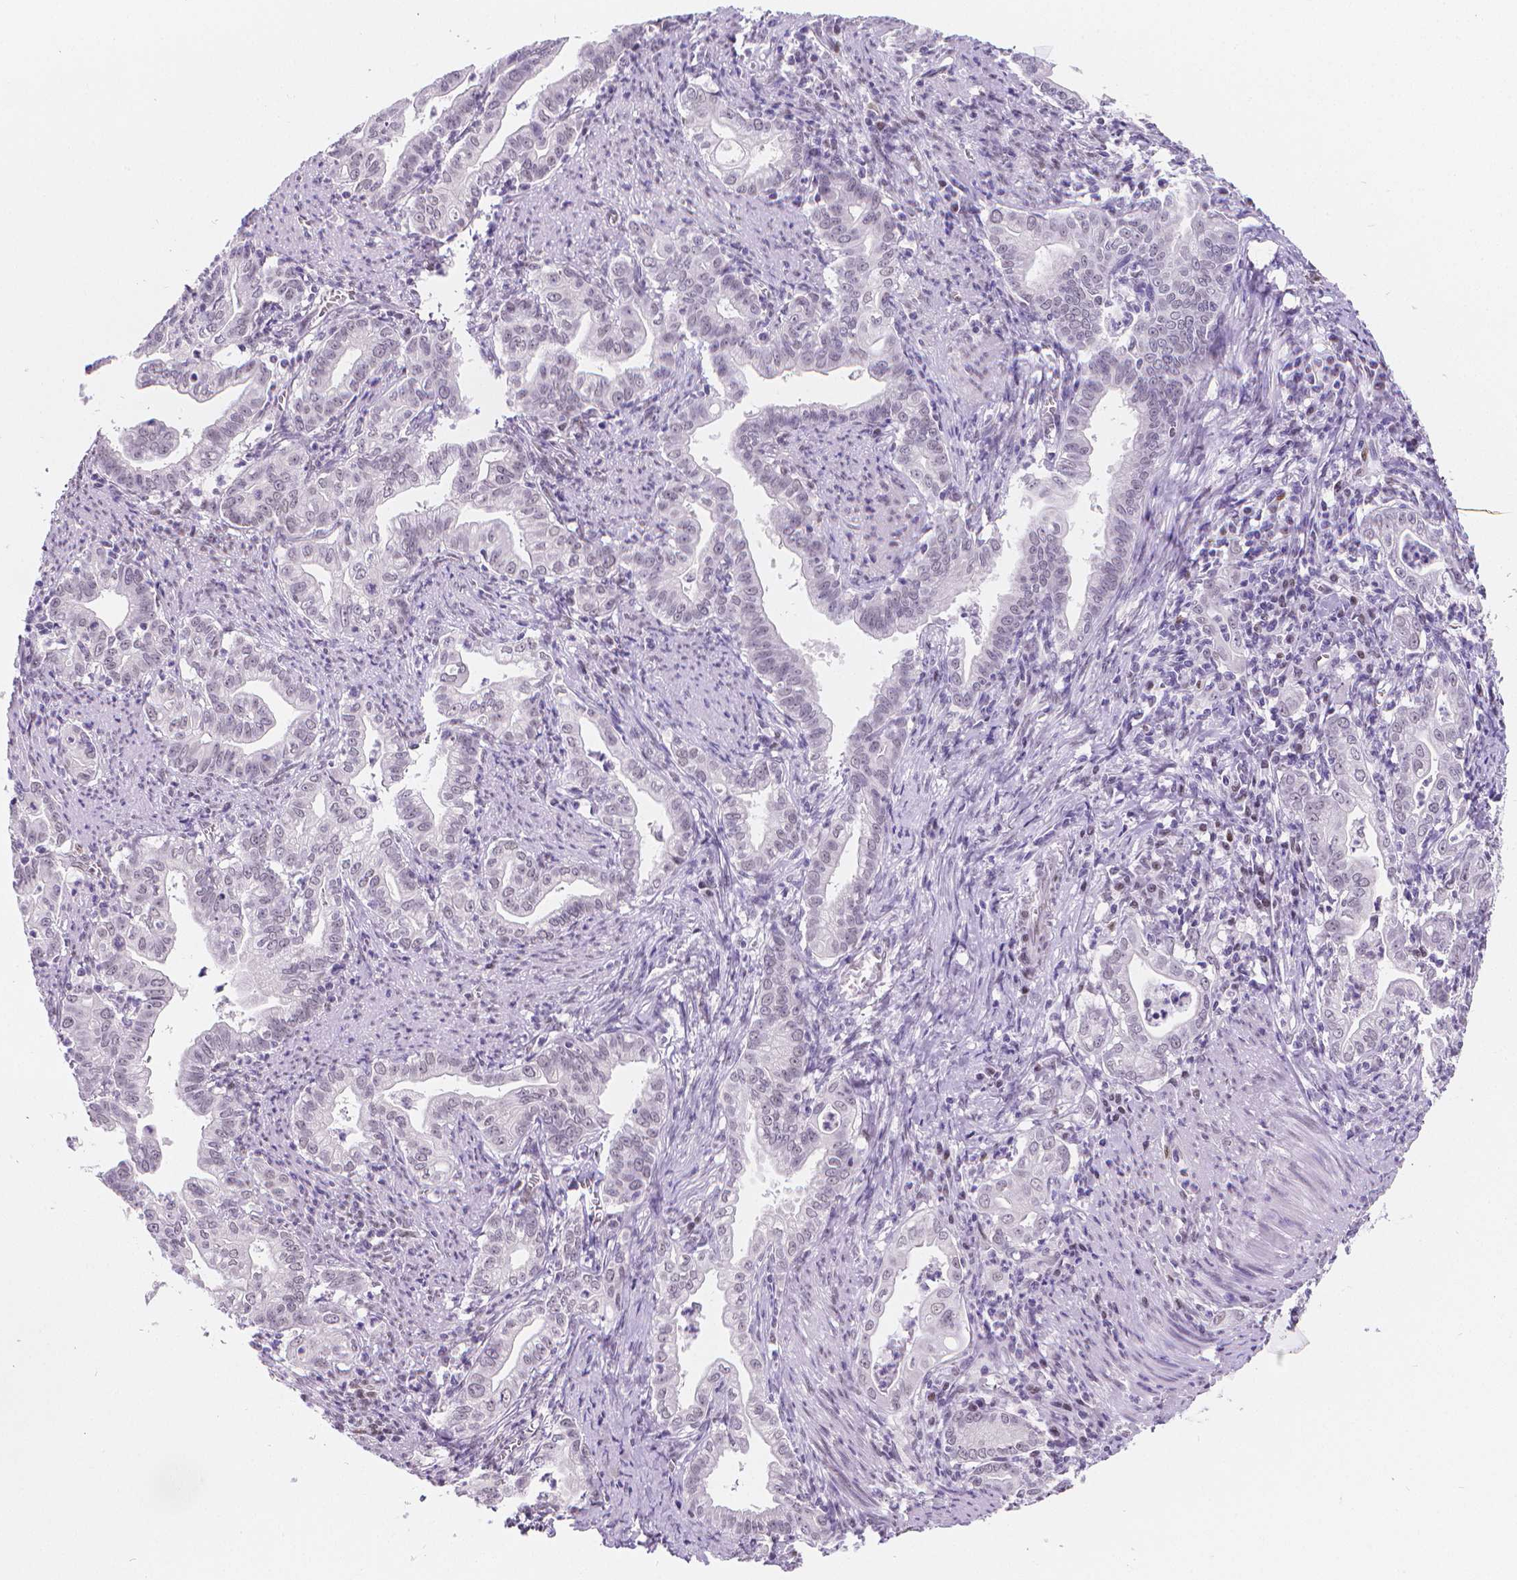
{"staining": {"intensity": "negative", "quantity": "none", "location": "none"}, "tissue": "stomach cancer", "cell_type": "Tumor cells", "image_type": "cancer", "snomed": [{"axis": "morphology", "description": "Adenocarcinoma, NOS"}, {"axis": "topography", "description": "Stomach, upper"}], "caption": "This is an IHC micrograph of human adenocarcinoma (stomach). There is no expression in tumor cells.", "gene": "MEF2C", "patient": {"sex": "female", "age": 79}}